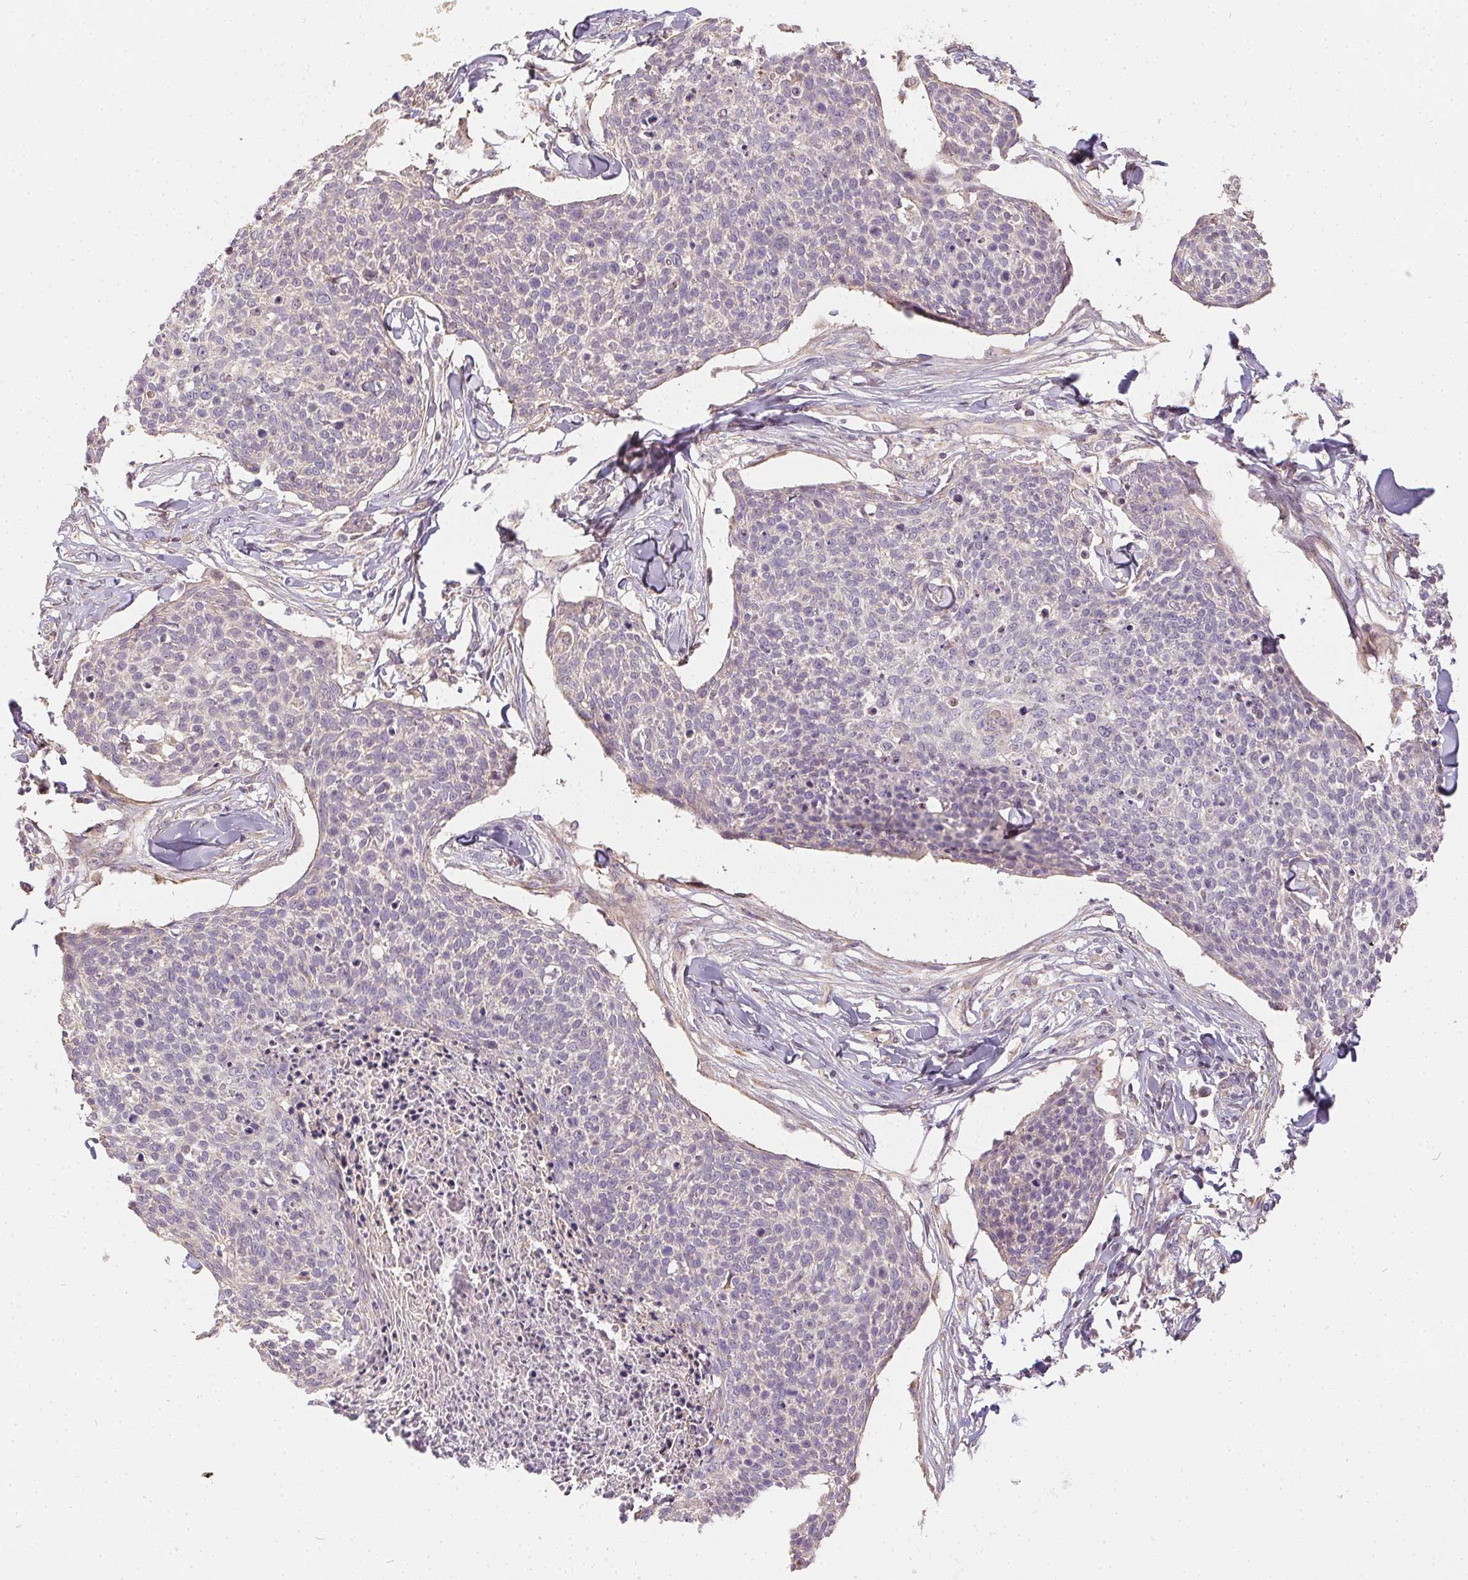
{"staining": {"intensity": "negative", "quantity": "none", "location": "none"}, "tissue": "skin cancer", "cell_type": "Tumor cells", "image_type": "cancer", "snomed": [{"axis": "morphology", "description": "Squamous cell carcinoma, NOS"}, {"axis": "topography", "description": "Skin"}, {"axis": "topography", "description": "Vulva"}], "caption": "DAB (3,3'-diaminobenzidine) immunohistochemical staining of skin cancer (squamous cell carcinoma) demonstrates no significant staining in tumor cells.", "gene": "REV3L", "patient": {"sex": "female", "age": 75}}